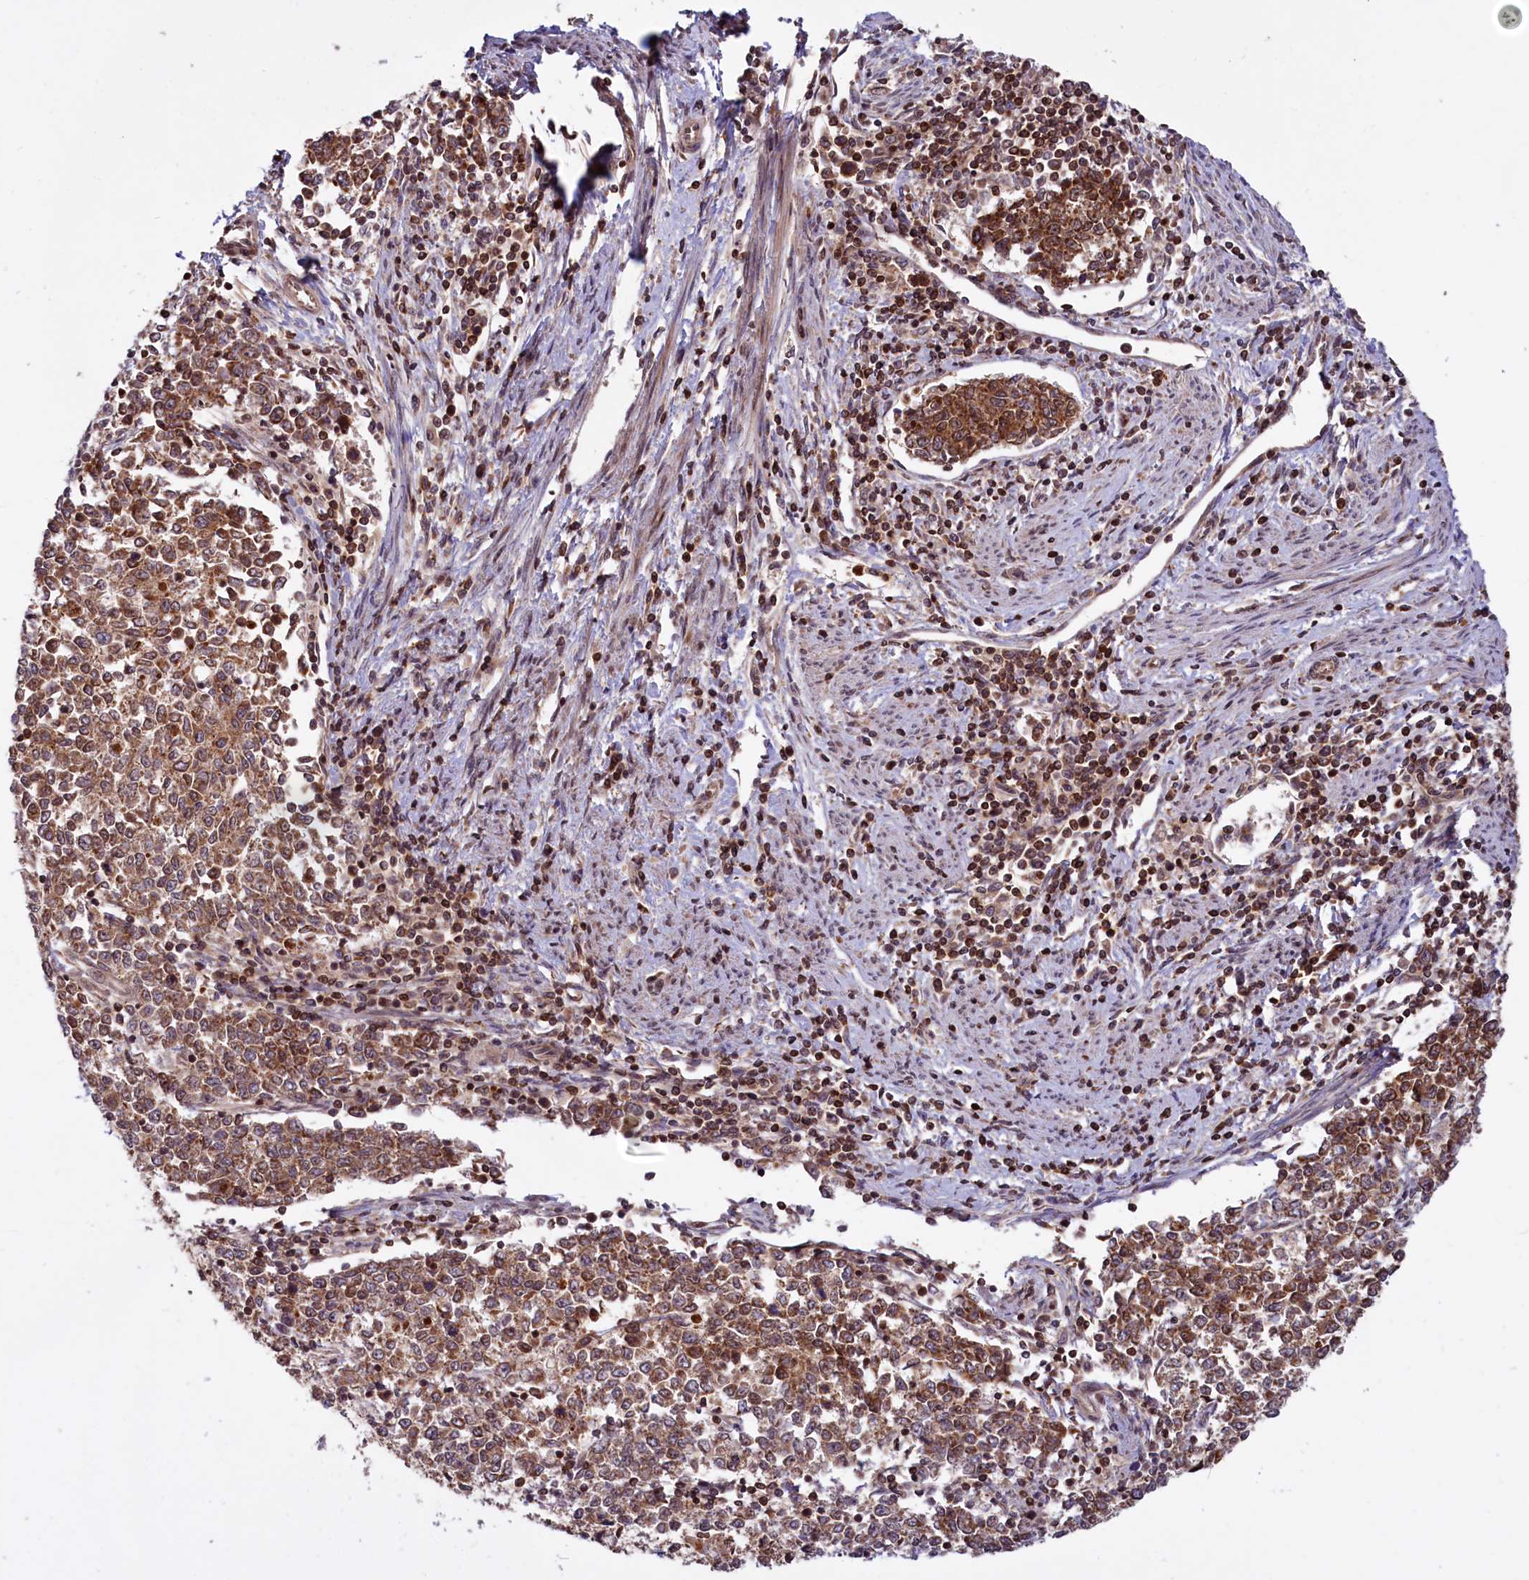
{"staining": {"intensity": "moderate", "quantity": ">75%", "location": "cytoplasmic/membranous"}, "tissue": "endometrial cancer", "cell_type": "Tumor cells", "image_type": "cancer", "snomed": [{"axis": "morphology", "description": "Adenocarcinoma, NOS"}, {"axis": "topography", "description": "Endometrium"}], "caption": "The photomicrograph shows staining of endometrial cancer, revealing moderate cytoplasmic/membranous protein staining (brown color) within tumor cells.", "gene": "PHC3", "patient": {"sex": "female", "age": 50}}